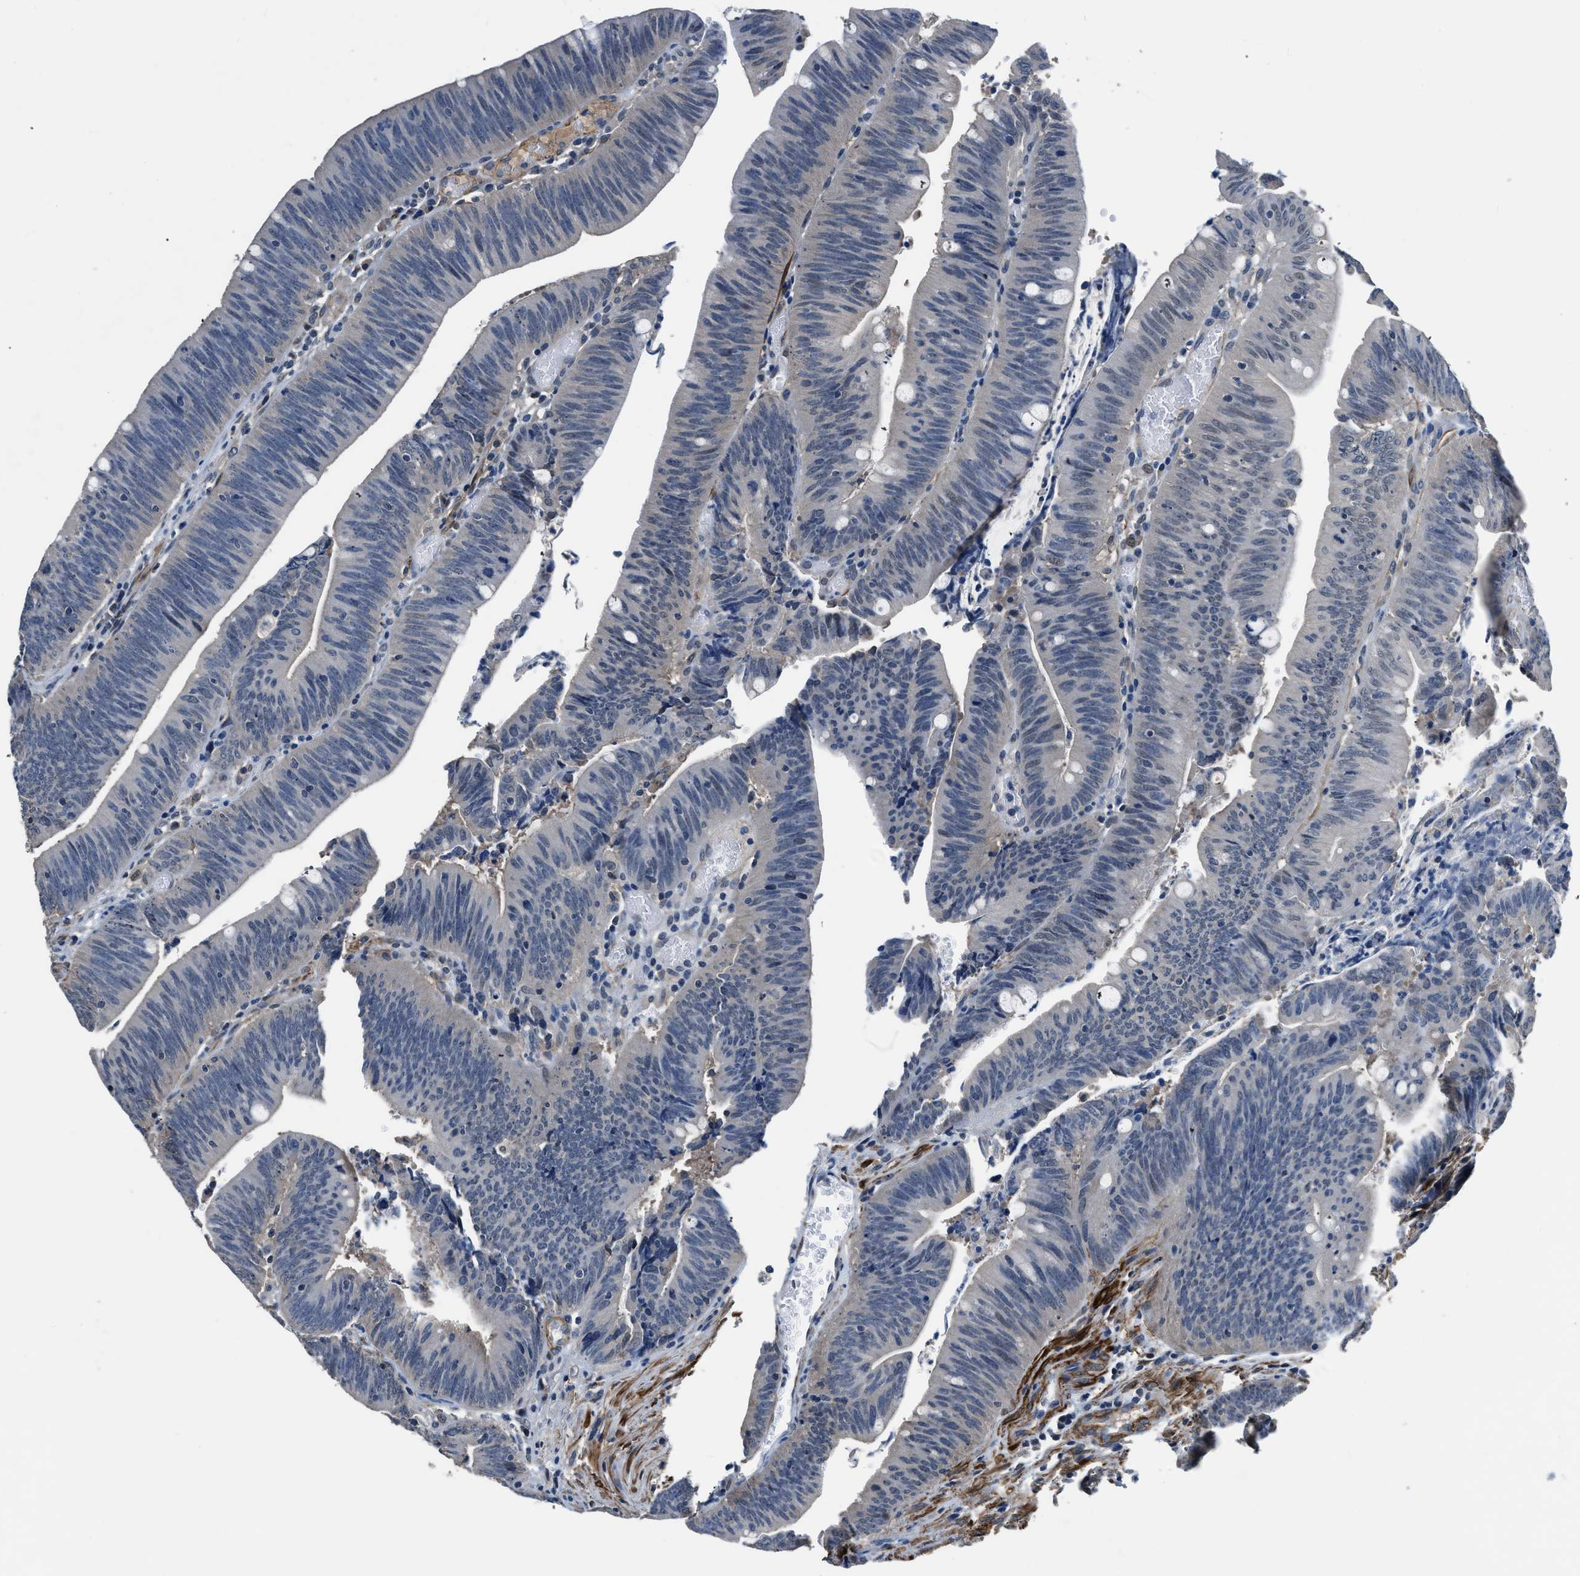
{"staining": {"intensity": "negative", "quantity": "none", "location": "none"}, "tissue": "colorectal cancer", "cell_type": "Tumor cells", "image_type": "cancer", "snomed": [{"axis": "morphology", "description": "Normal tissue, NOS"}, {"axis": "morphology", "description": "Adenocarcinoma, NOS"}, {"axis": "topography", "description": "Rectum"}], "caption": "An immunohistochemistry (IHC) histopathology image of colorectal cancer is shown. There is no staining in tumor cells of colorectal cancer.", "gene": "LANCL2", "patient": {"sex": "female", "age": 66}}